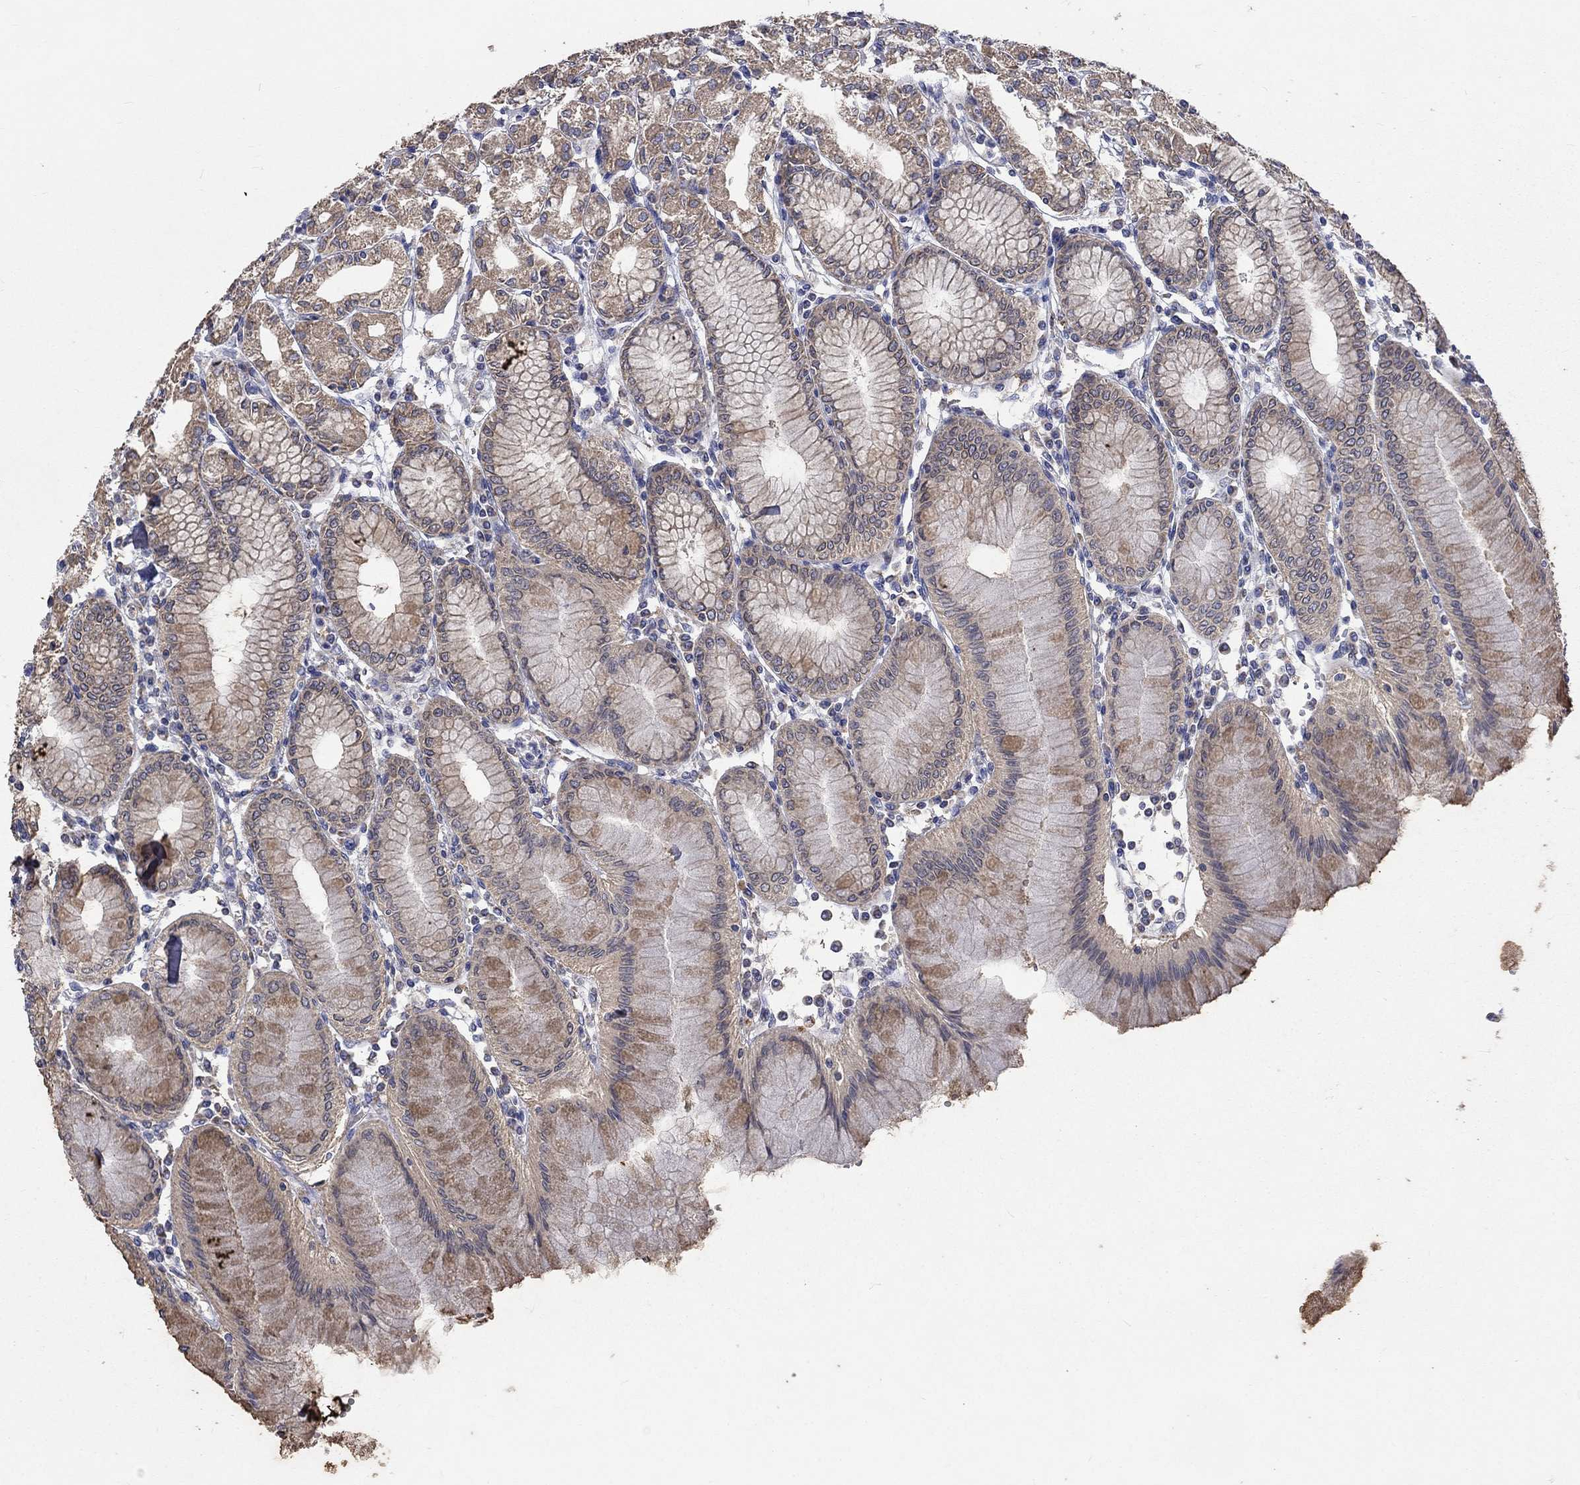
{"staining": {"intensity": "weak", "quantity": "25%-75%", "location": "cytoplasmic/membranous"}, "tissue": "stomach", "cell_type": "Glandular cells", "image_type": "normal", "snomed": [{"axis": "morphology", "description": "Normal tissue, NOS"}, {"axis": "topography", "description": "Skeletal muscle"}, {"axis": "topography", "description": "Stomach"}], "caption": "Immunohistochemistry (IHC) micrograph of unremarkable stomach: stomach stained using immunohistochemistry displays low levels of weak protein expression localized specifically in the cytoplasmic/membranous of glandular cells, appearing as a cytoplasmic/membranous brown color.", "gene": "UGT8", "patient": {"sex": "female", "age": 57}}